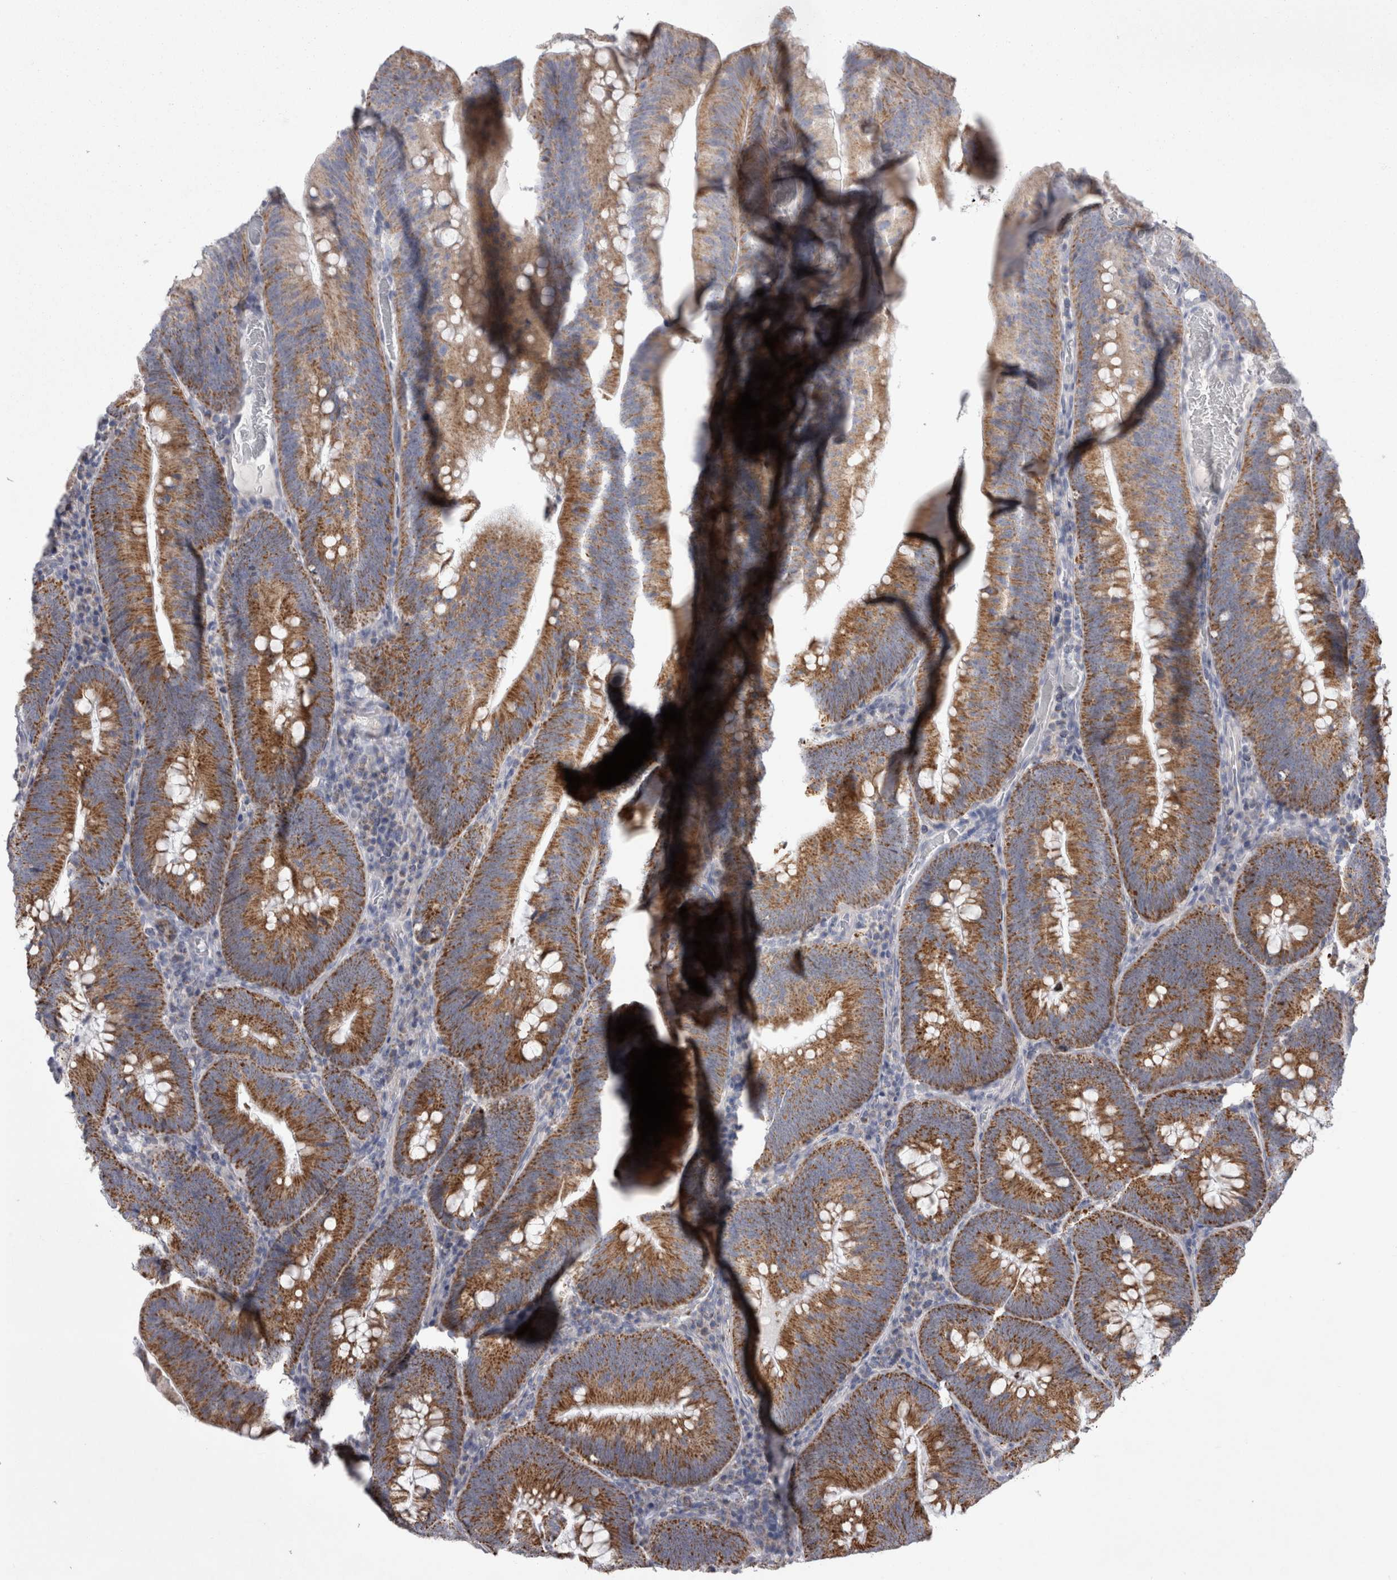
{"staining": {"intensity": "moderate", "quantity": ">75%", "location": "cytoplasmic/membranous"}, "tissue": "colorectal cancer", "cell_type": "Tumor cells", "image_type": "cancer", "snomed": [{"axis": "morphology", "description": "Normal tissue, NOS"}, {"axis": "topography", "description": "Colon"}], "caption": "Immunohistochemical staining of colorectal cancer exhibits medium levels of moderate cytoplasmic/membranous expression in about >75% of tumor cells.", "gene": "HDHD3", "patient": {"sex": "female", "age": 82}}